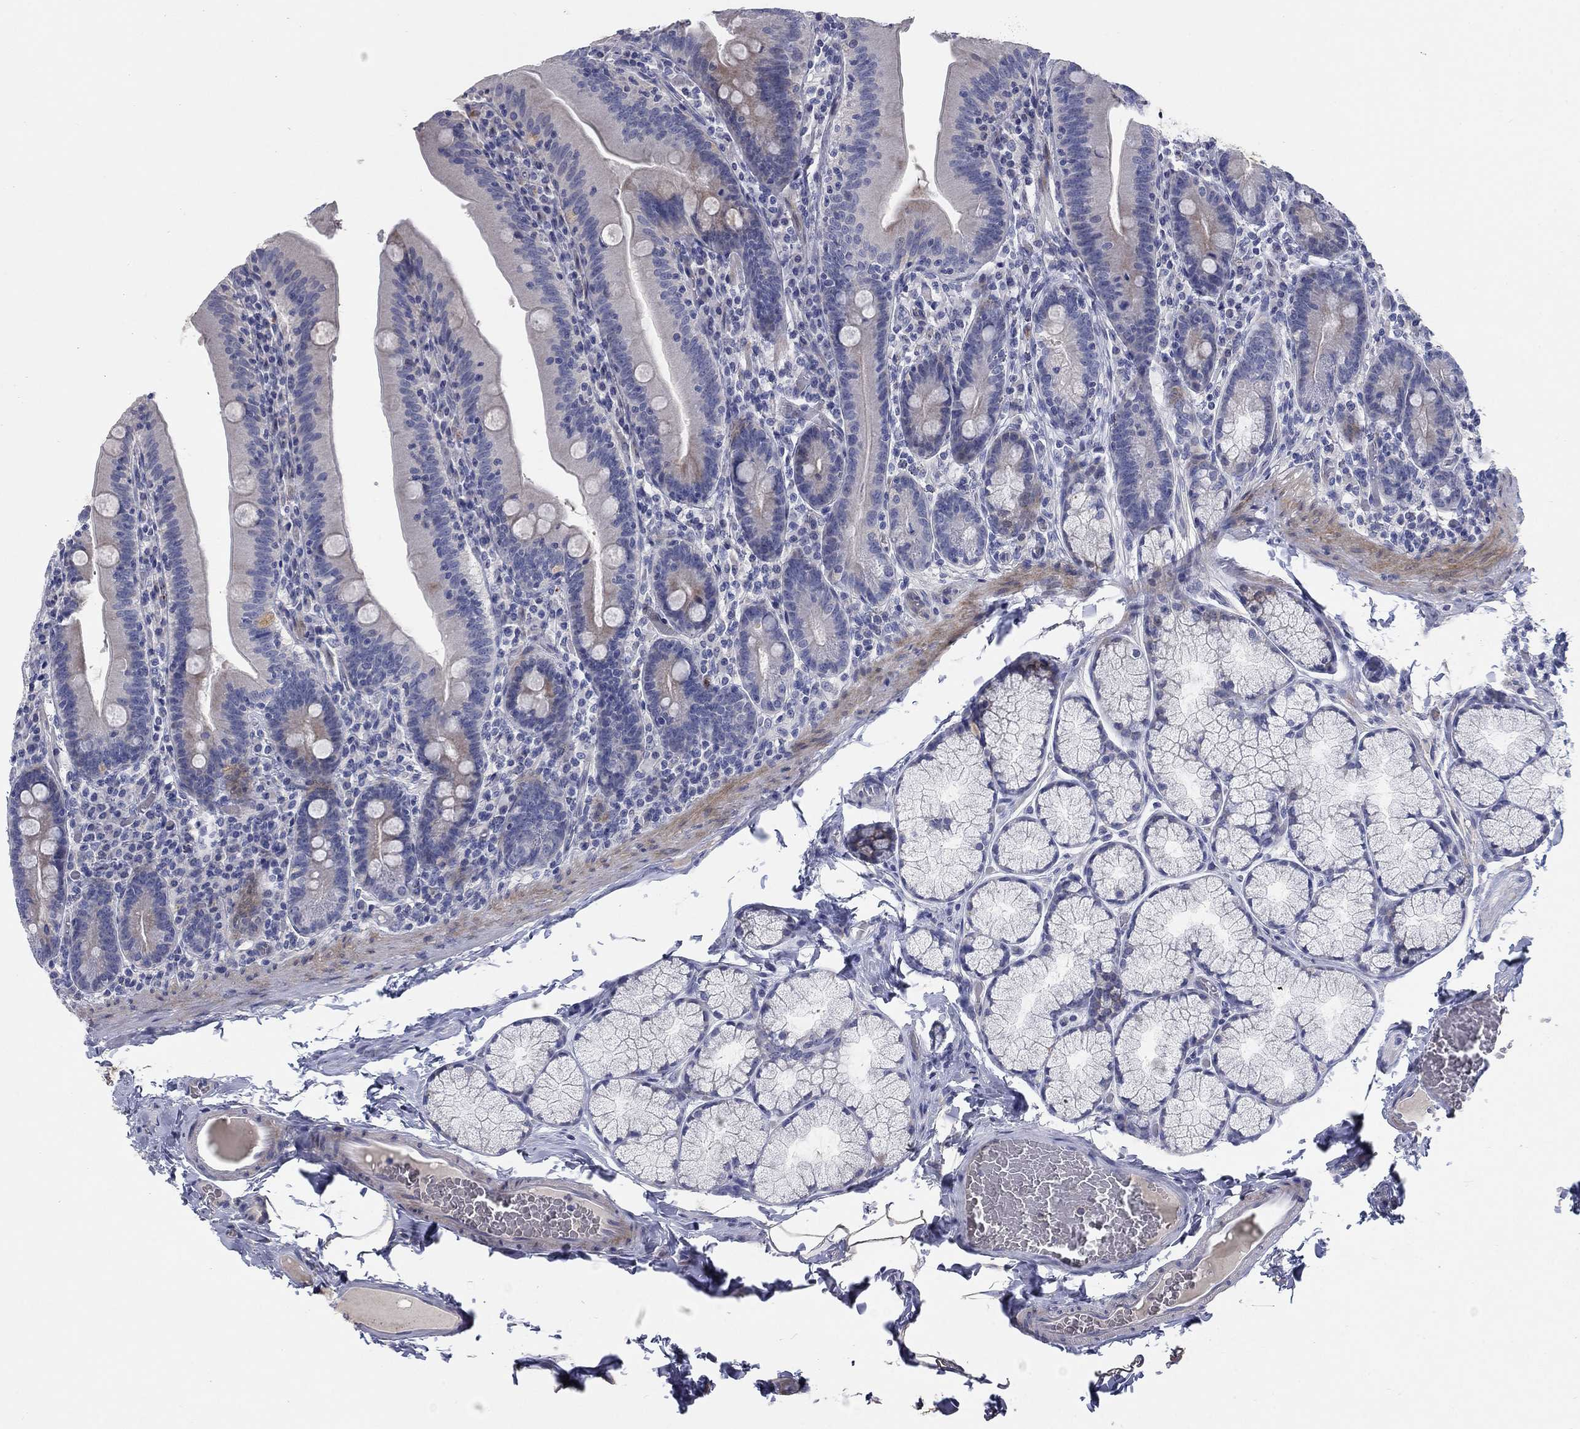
{"staining": {"intensity": "moderate", "quantity": "<25%", "location": "cytoplasmic/membranous"}, "tissue": "small intestine", "cell_type": "Glandular cells", "image_type": "normal", "snomed": [{"axis": "morphology", "description": "Normal tissue, NOS"}, {"axis": "topography", "description": "Small intestine"}], "caption": "Glandular cells display low levels of moderate cytoplasmic/membranous positivity in approximately <25% of cells in unremarkable human small intestine.", "gene": "TMEM249", "patient": {"sex": "male", "age": 37}}